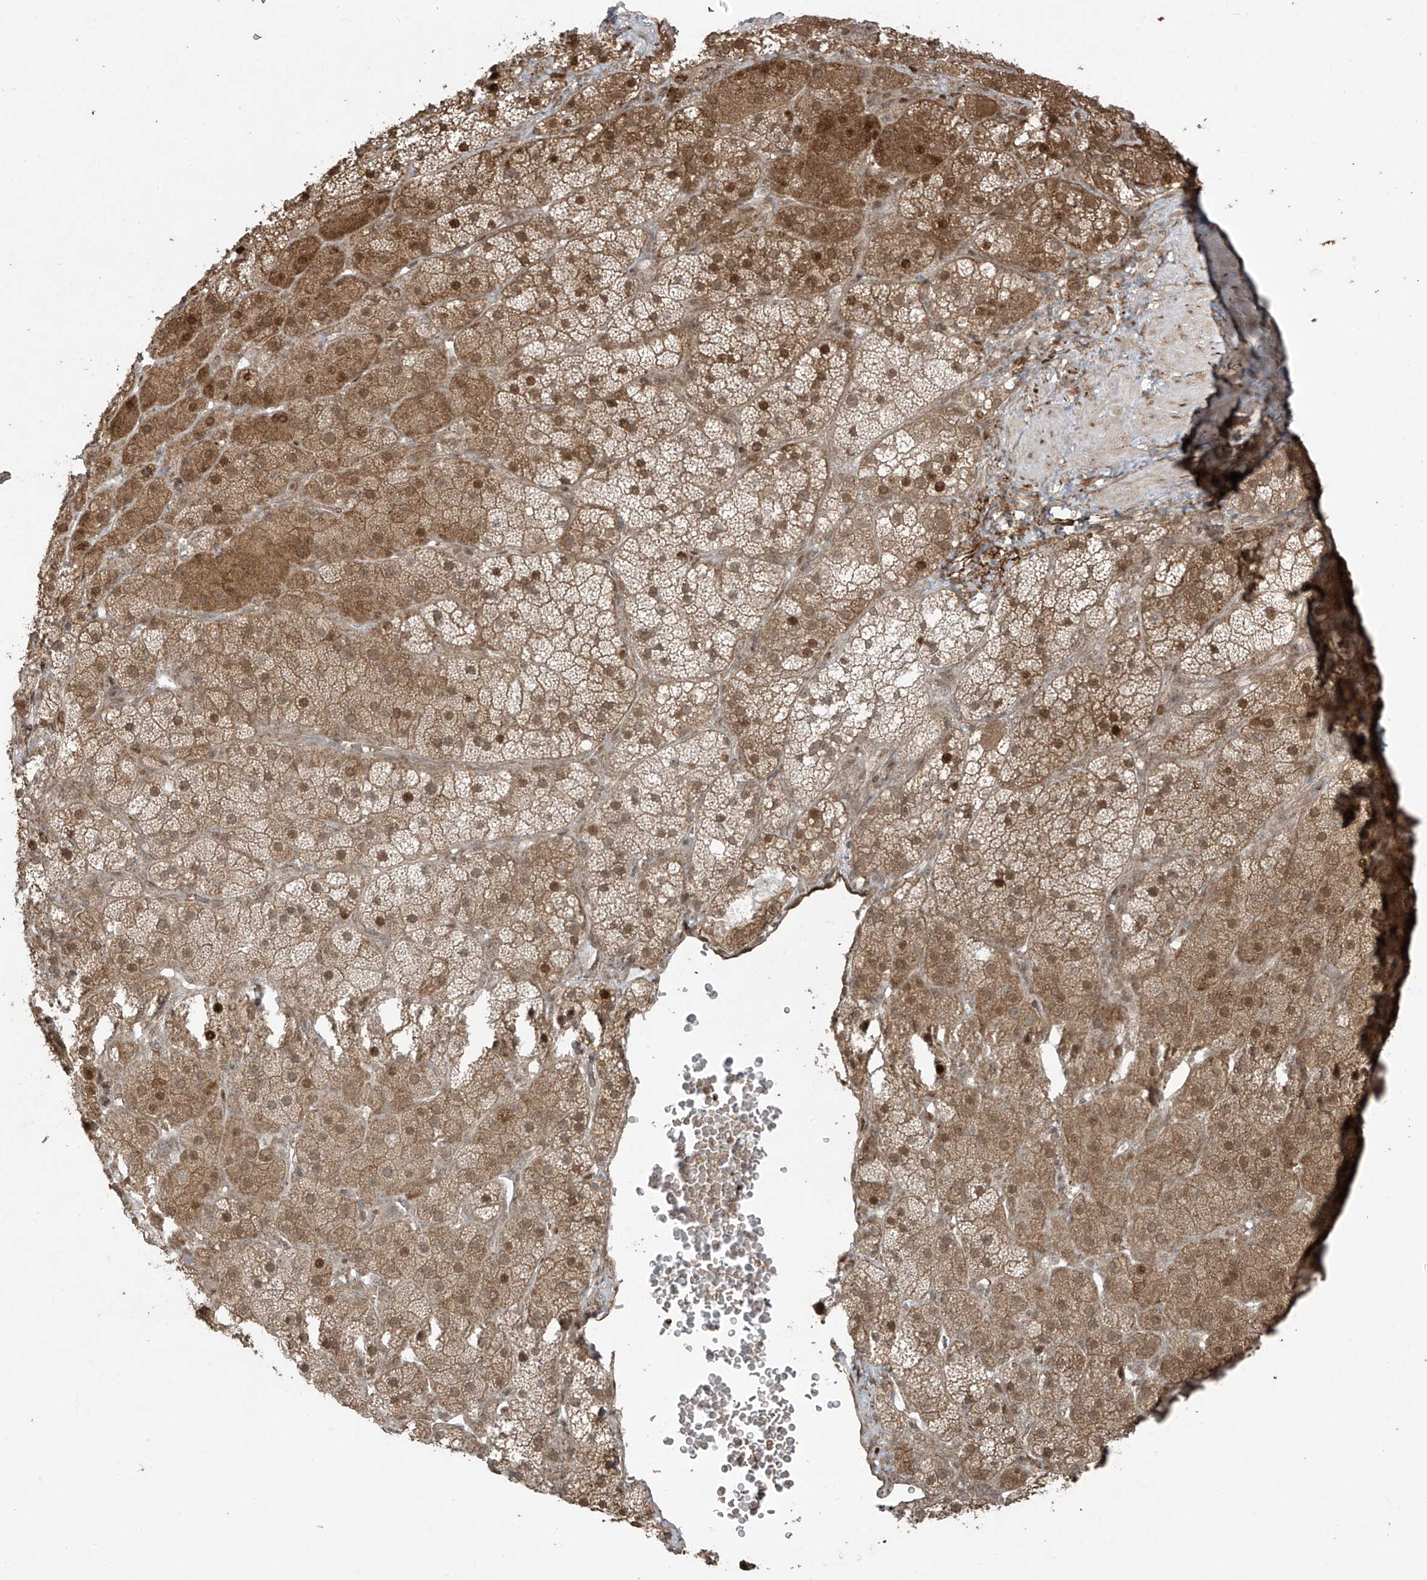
{"staining": {"intensity": "moderate", "quantity": ">75%", "location": "cytoplasmic/membranous,nuclear"}, "tissue": "adrenal gland", "cell_type": "Glandular cells", "image_type": "normal", "snomed": [{"axis": "morphology", "description": "Normal tissue, NOS"}, {"axis": "topography", "description": "Adrenal gland"}], "caption": "Adrenal gland stained with IHC demonstrates moderate cytoplasmic/membranous,nuclear staining in about >75% of glandular cells. (Stains: DAB (3,3'-diaminobenzidine) in brown, nuclei in blue, Microscopy: brightfield microscopy at high magnification).", "gene": "TTC22", "patient": {"sex": "male", "age": 57}}